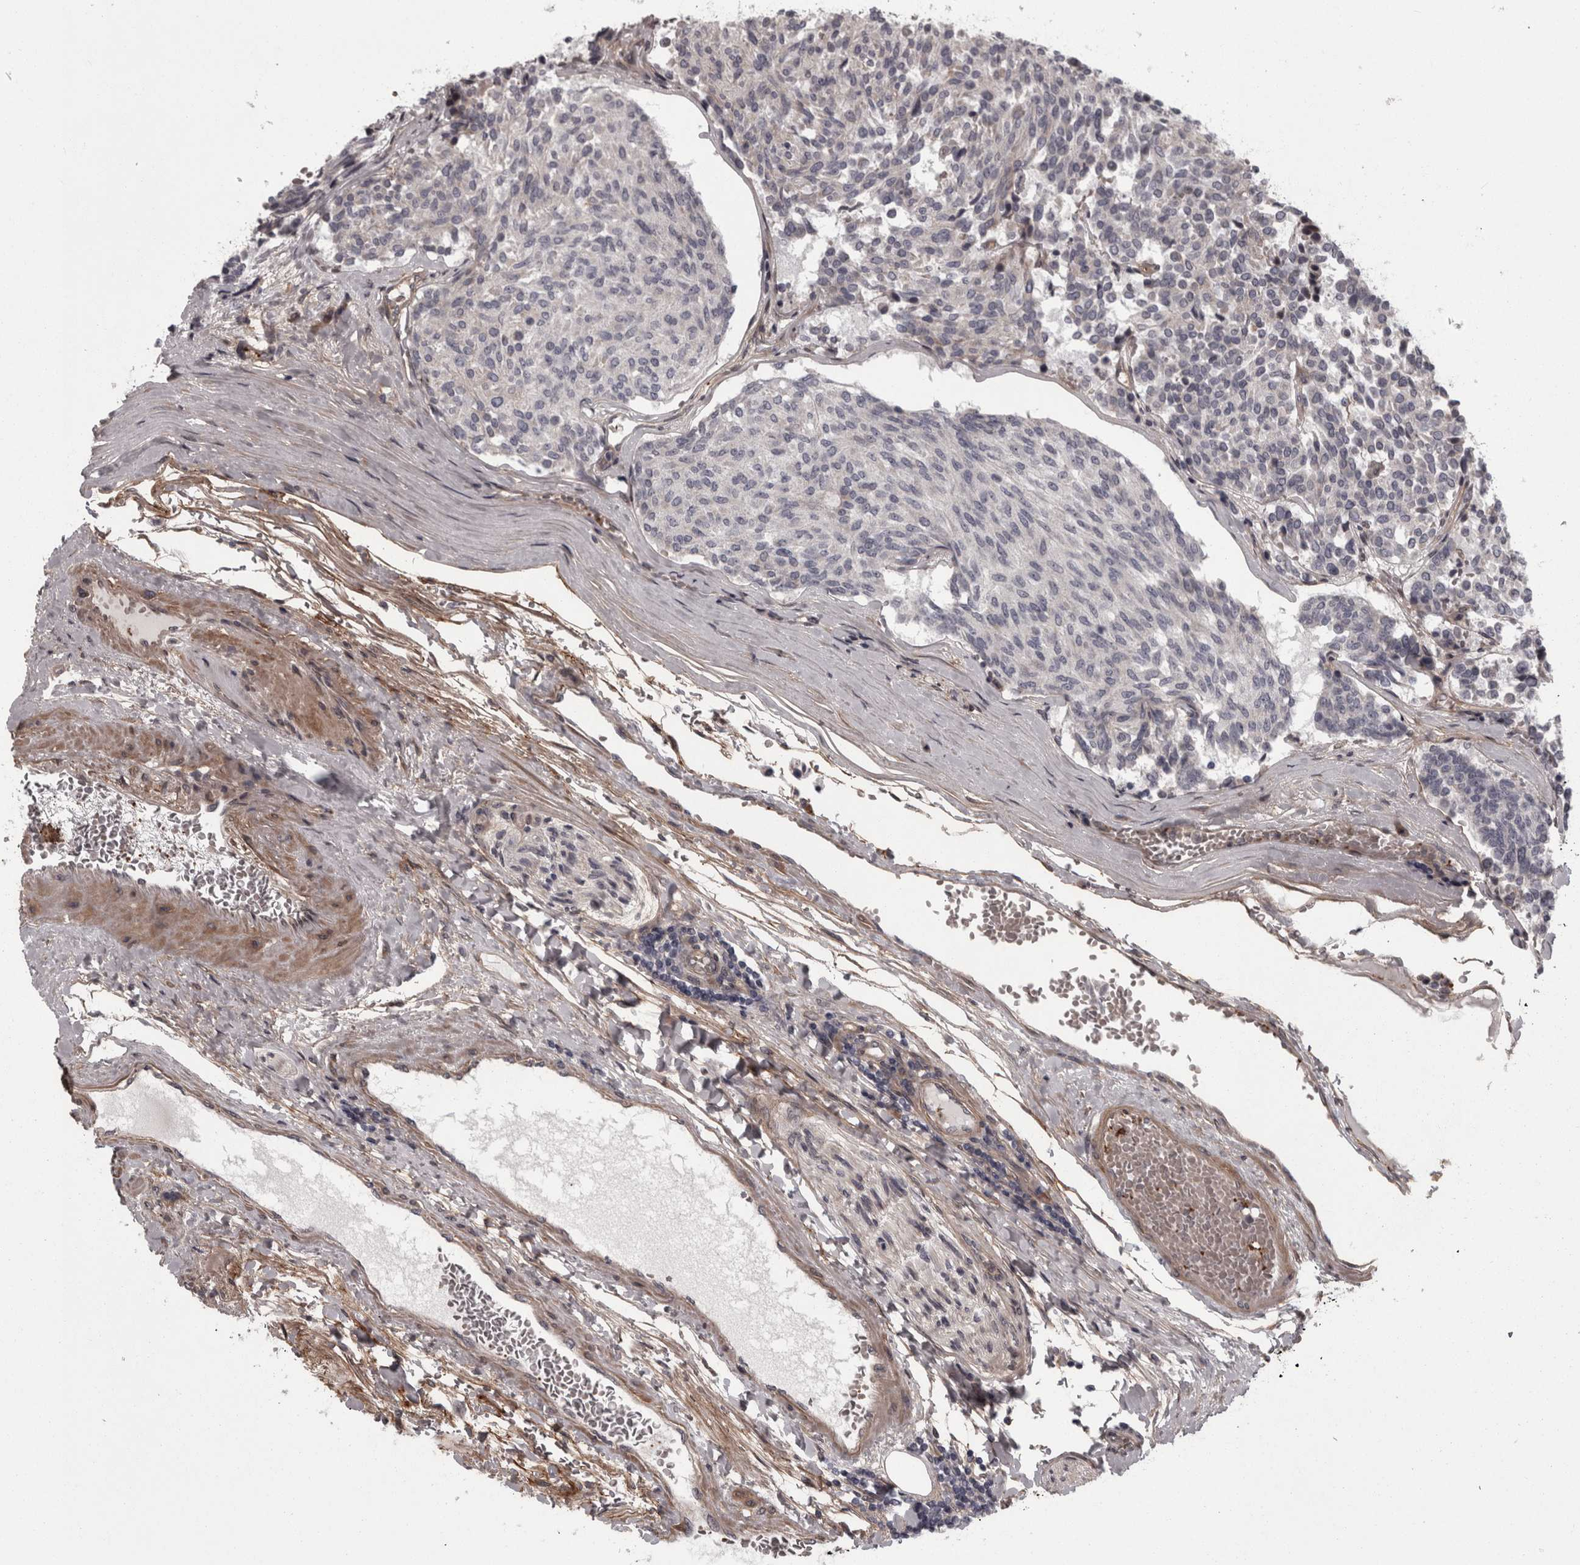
{"staining": {"intensity": "negative", "quantity": "none", "location": "none"}, "tissue": "carcinoid", "cell_type": "Tumor cells", "image_type": "cancer", "snomed": [{"axis": "morphology", "description": "Carcinoid, malignant, NOS"}, {"axis": "topography", "description": "Pancreas"}], "caption": "Protein analysis of carcinoid reveals no significant staining in tumor cells.", "gene": "RSU1", "patient": {"sex": "female", "age": 54}}